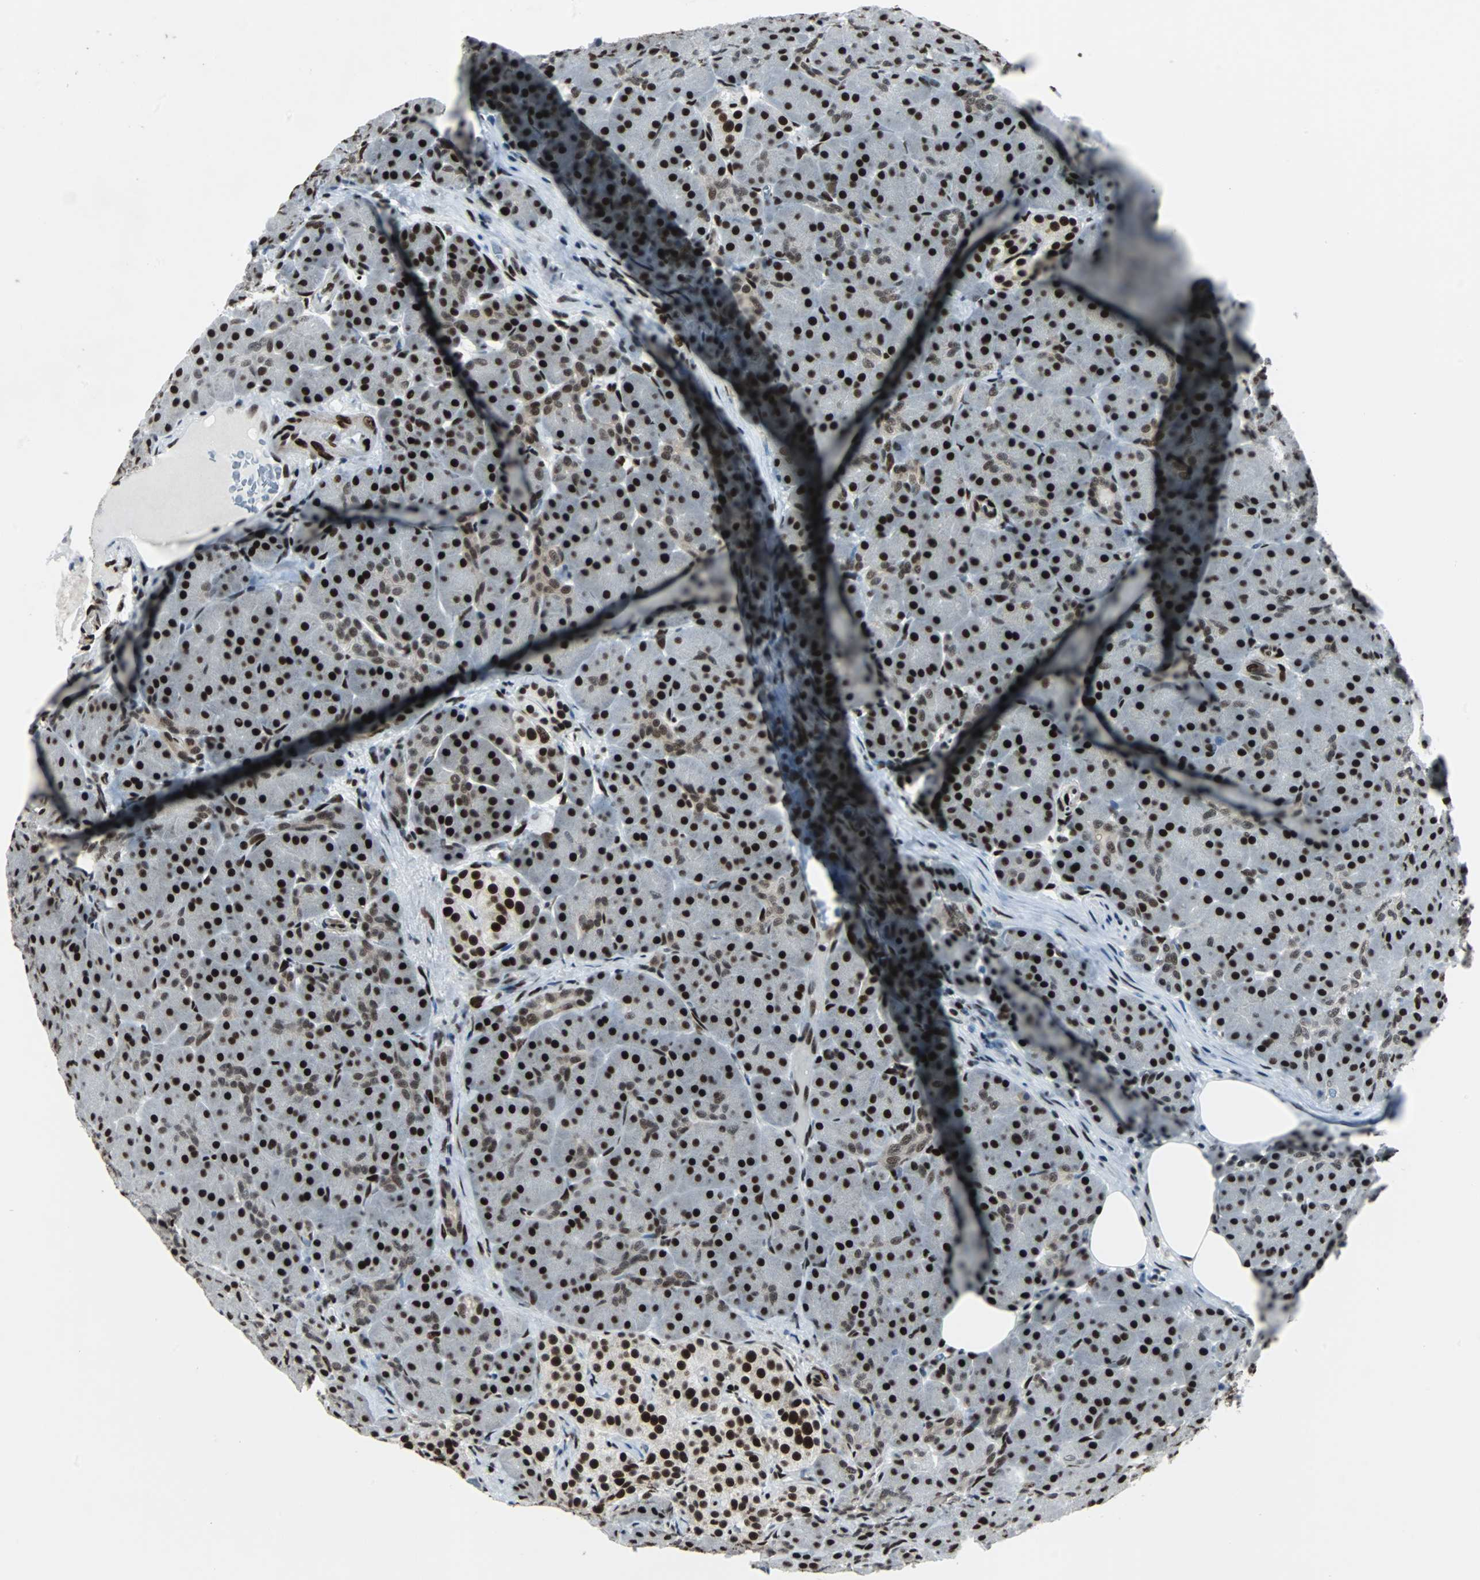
{"staining": {"intensity": "strong", "quantity": ">75%", "location": "nuclear"}, "tissue": "pancreas", "cell_type": "Exocrine glandular cells", "image_type": "normal", "snomed": [{"axis": "morphology", "description": "Normal tissue, NOS"}, {"axis": "topography", "description": "Pancreas"}], "caption": "Protein staining reveals strong nuclear positivity in approximately >75% of exocrine glandular cells in unremarkable pancreas.", "gene": "MEF2D", "patient": {"sex": "male", "age": 66}}